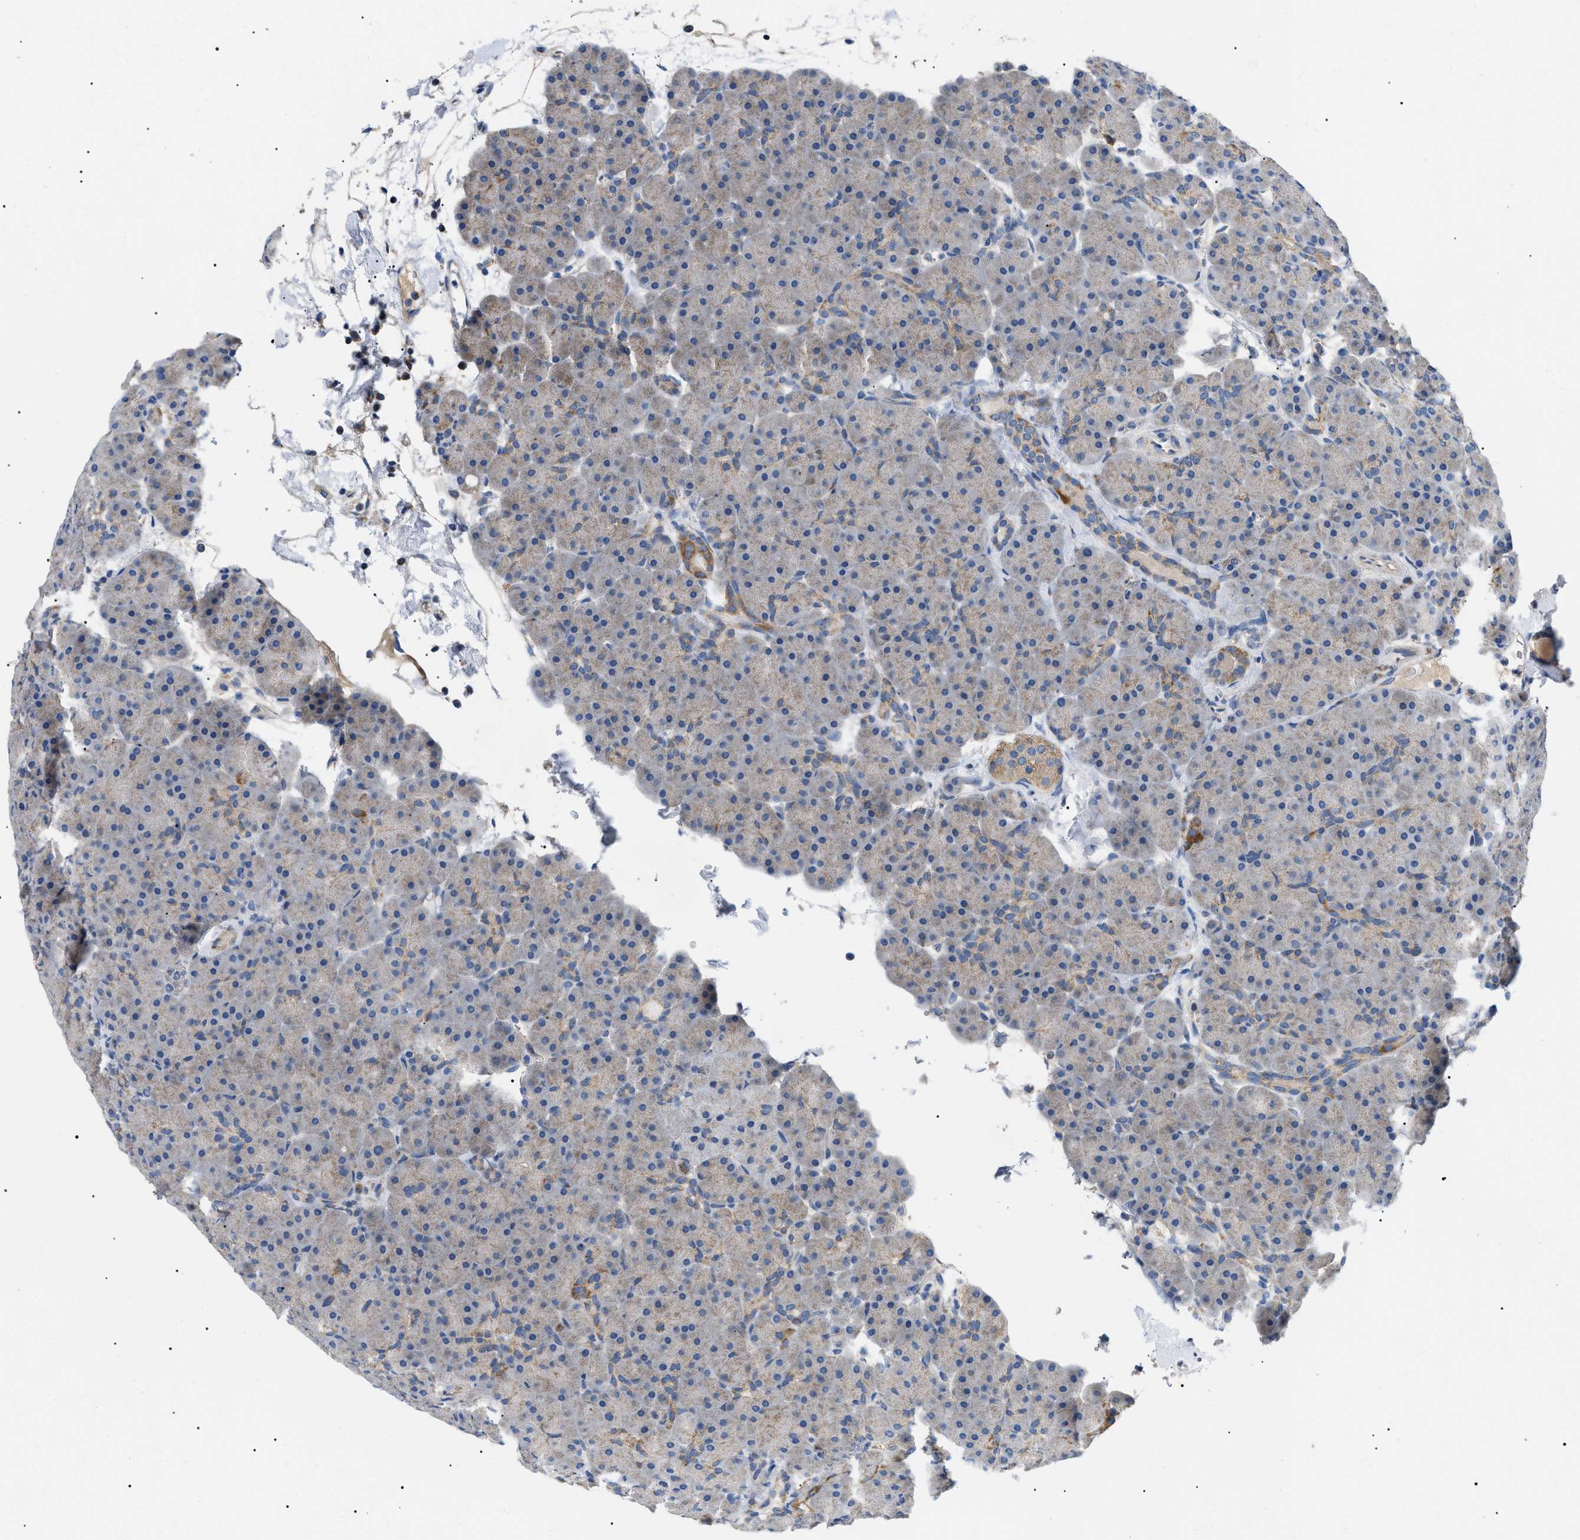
{"staining": {"intensity": "moderate", "quantity": "<25%", "location": "cytoplasmic/membranous"}, "tissue": "pancreas", "cell_type": "Exocrine glandular cells", "image_type": "normal", "snomed": [{"axis": "morphology", "description": "Normal tissue, NOS"}, {"axis": "topography", "description": "Pancreas"}], "caption": "Immunohistochemistry (IHC) (DAB (3,3'-diaminobenzidine)) staining of unremarkable pancreas shows moderate cytoplasmic/membranous protein staining in approximately <25% of exocrine glandular cells. (Stains: DAB (3,3'-diaminobenzidine) in brown, nuclei in blue, Microscopy: brightfield microscopy at high magnification).", "gene": "TOMM6", "patient": {"sex": "male", "age": 66}}